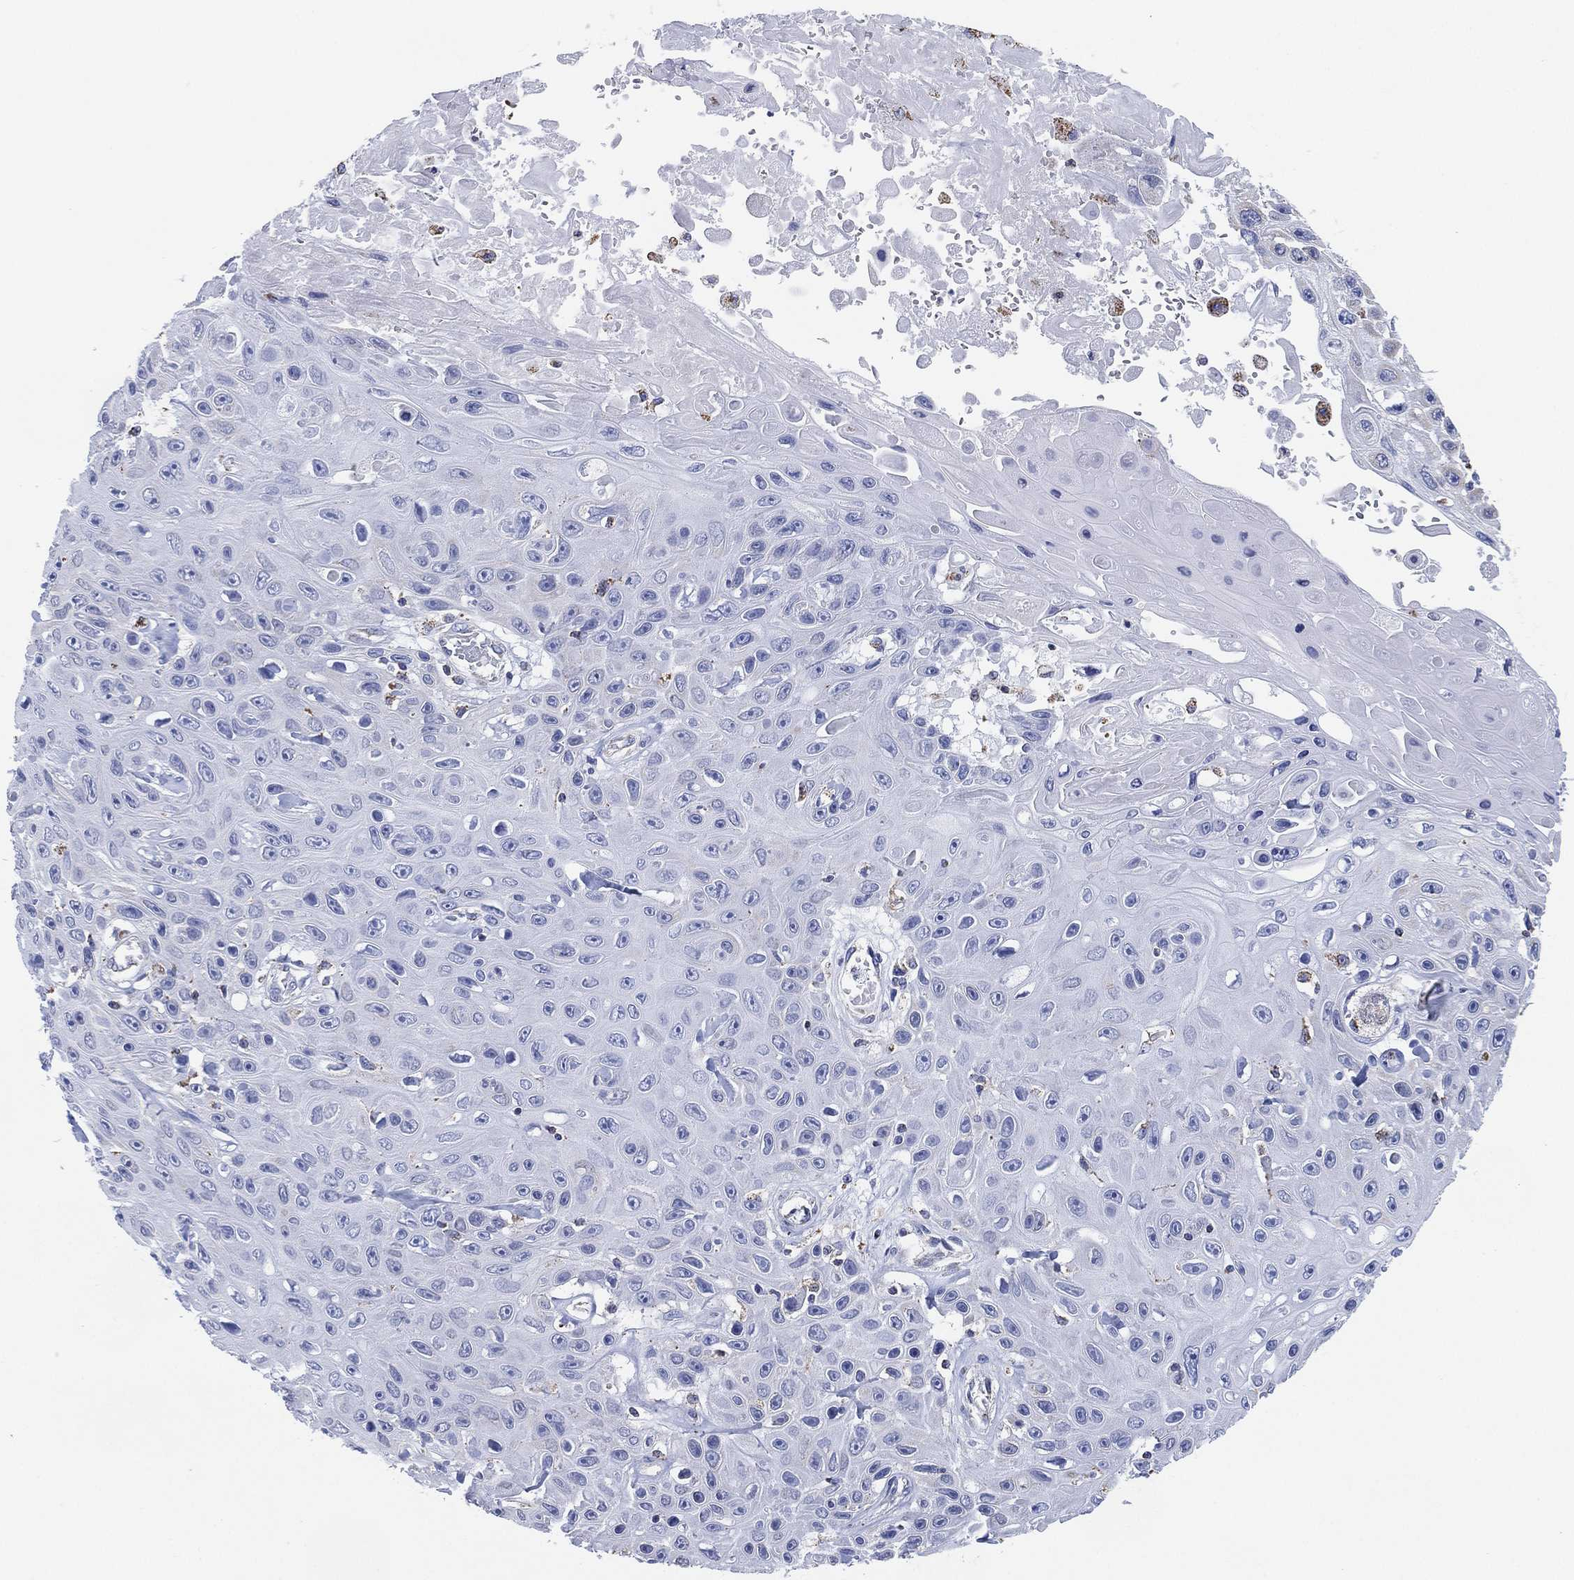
{"staining": {"intensity": "negative", "quantity": "none", "location": "none"}, "tissue": "skin cancer", "cell_type": "Tumor cells", "image_type": "cancer", "snomed": [{"axis": "morphology", "description": "Squamous cell carcinoma, NOS"}, {"axis": "topography", "description": "Skin"}], "caption": "DAB immunohistochemical staining of human squamous cell carcinoma (skin) exhibits no significant positivity in tumor cells.", "gene": "CFTR", "patient": {"sex": "male", "age": 82}}